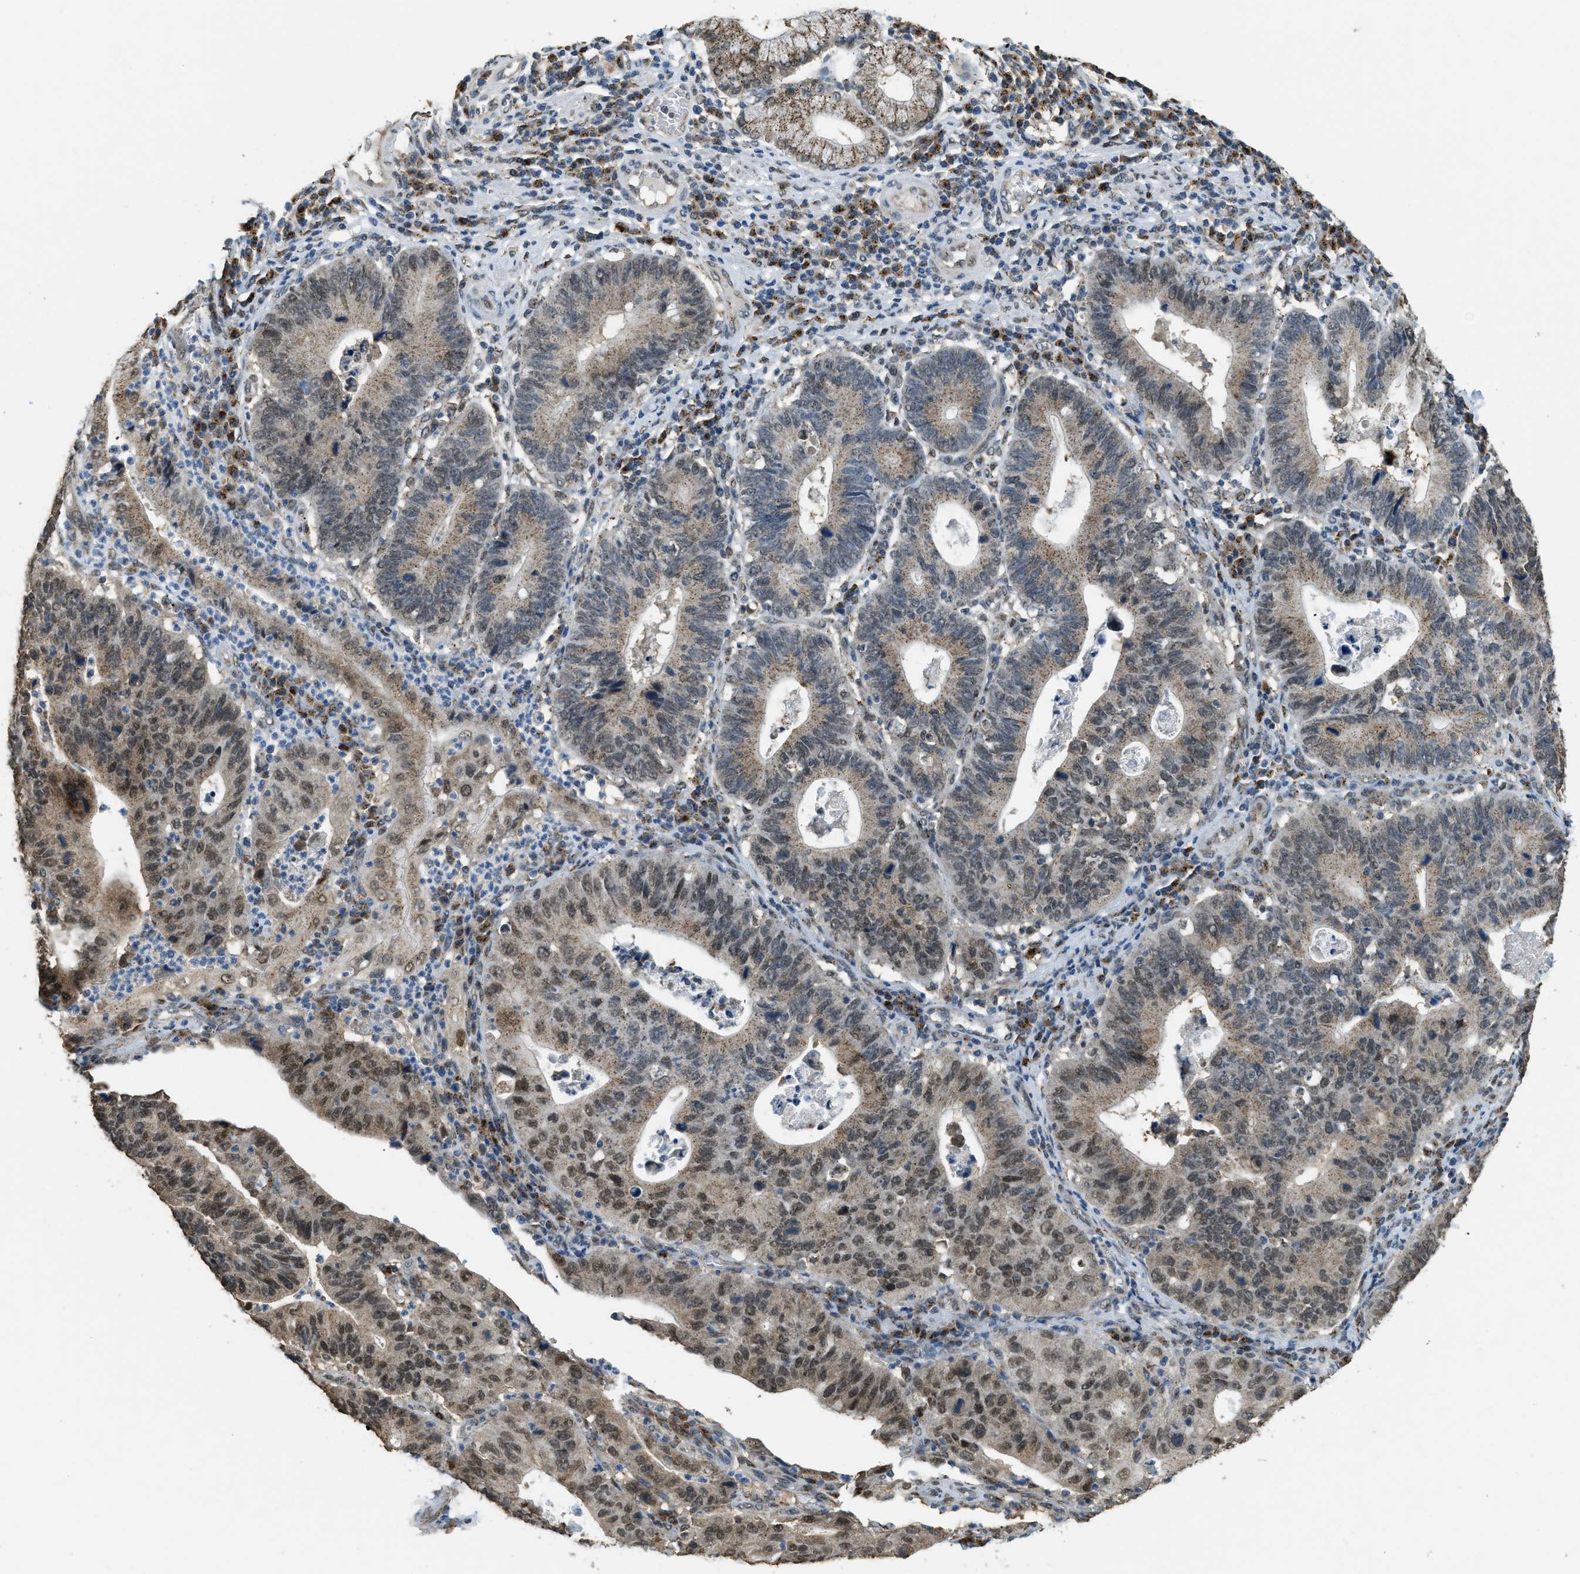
{"staining": {"intensity": "moderate", "quantity": ">75%", "location": "cytoplasmic/membranous,nuclear"}, "tissue": "stomach cancer", "cell_type": "Tumor cells", "image_type": "cancer", "snomed": [{"axis": "morphology", "description": "Adenocarcinoma, NOS"}, {"axis": "topography", "description": "Stomach"}], "caption": "Immunohistochemistry staining of stomach cancer (adenocarcinoma), which demonstrates medium levels of moderate cytoplasmic/membranous and nuclear positivity in about >75% of tumor cells indicating moderate cytoplasmic/membranous and nuclear protein expression. The staining was performed using DAB (brown) for protein detection and nuclei were counterstained in hematoxylin (blue).", "gene": "IPO7", "patient": {"sex": "male", "age": 59}}